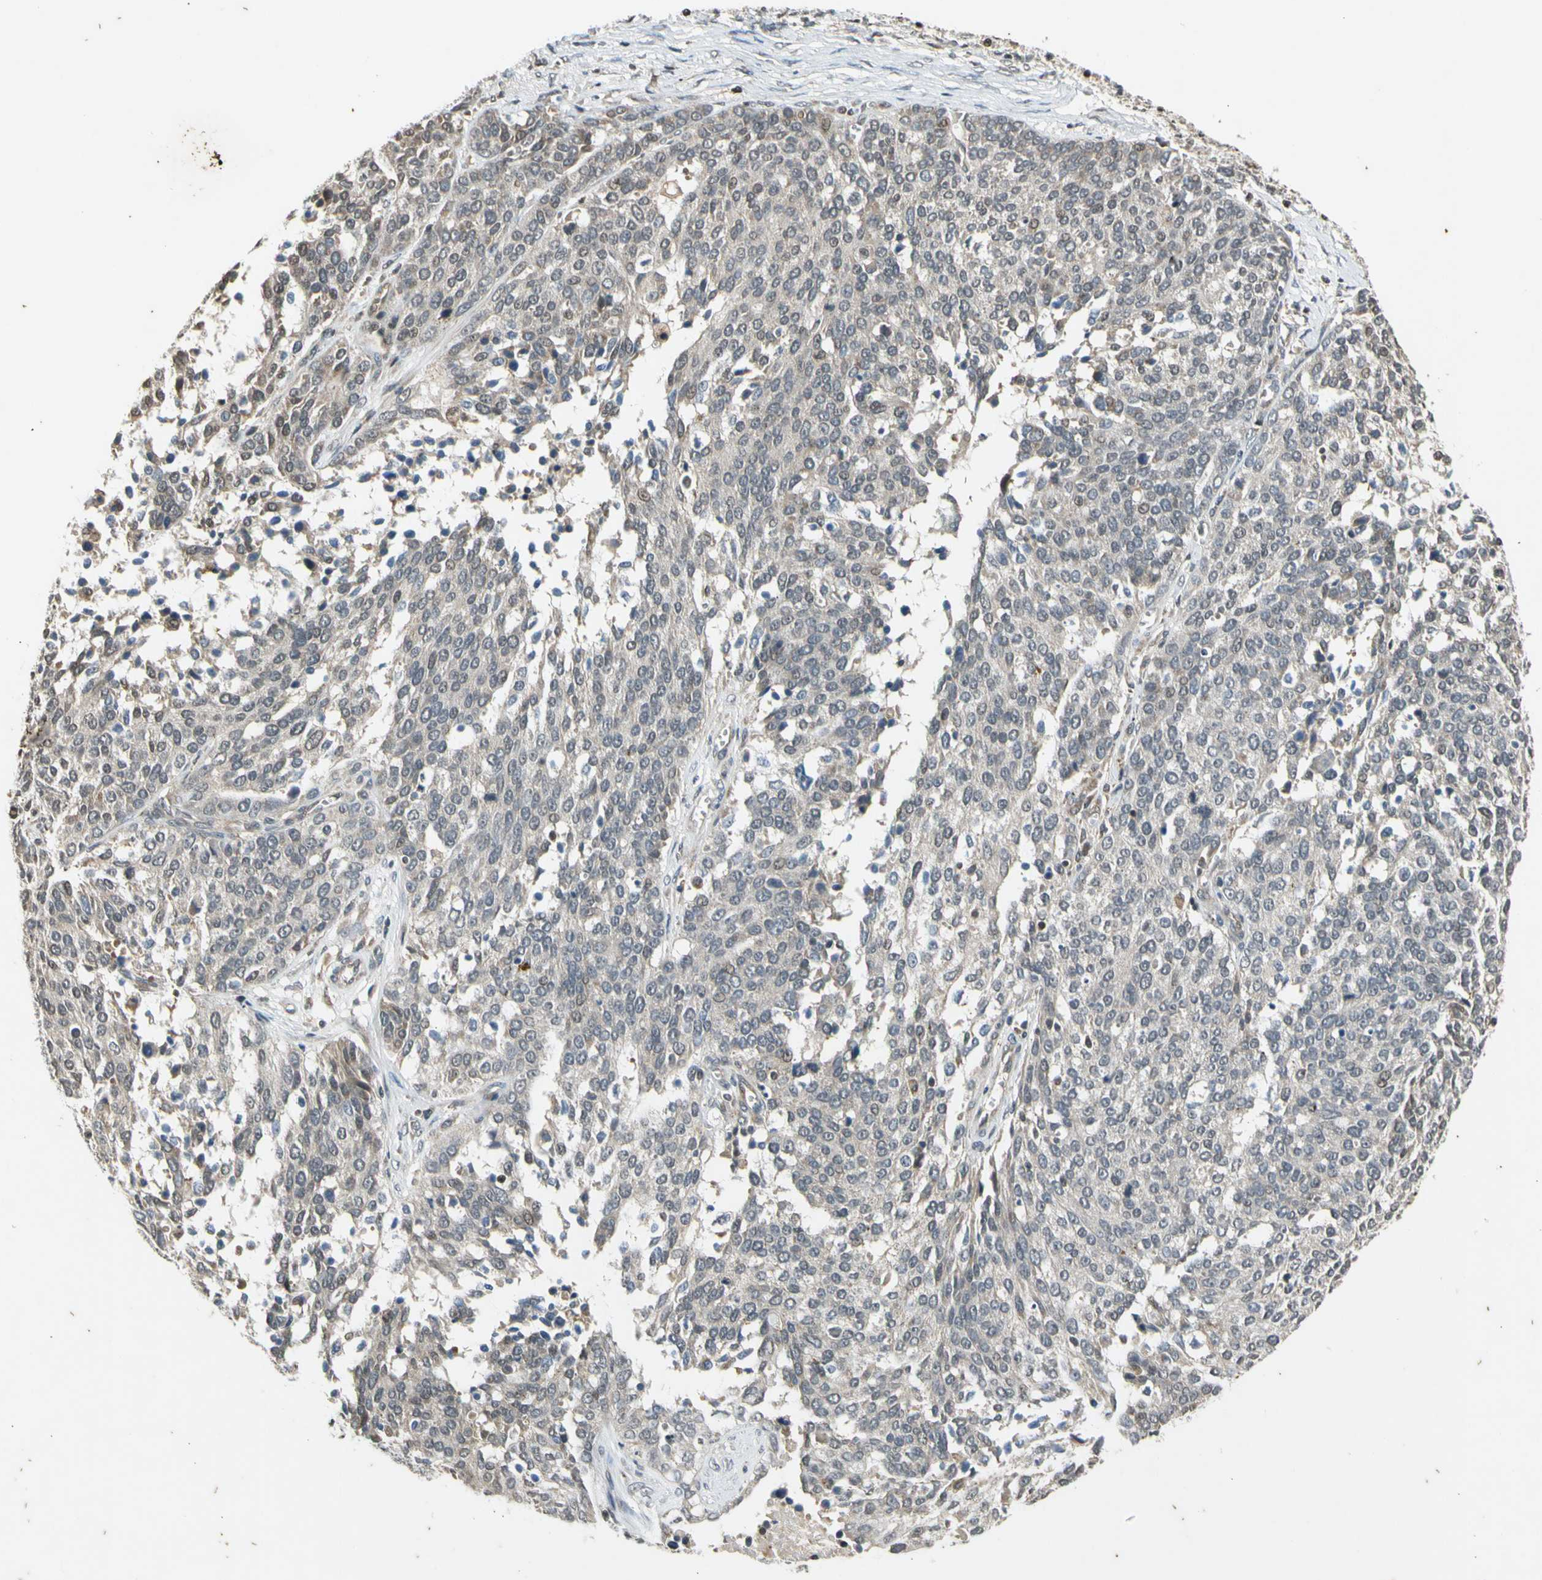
{"staining": {"intensity": "negative", "quantity": "none", "location": "none"}, "tissue": "ovarian cancer", "cell_type": "Tumor cells", "image_type": "cancer", "snomed": [{"axis": "morphology", "description": "Cystadenocarcinoma, serous, NOS"}, {"axis": "topography", "description": "Ovary"}], "caption": "Ovarian cancer was stained to show a protein in brown. There is no significant staining in tumor cells. (DAB IHC visualized using brightfield microscopy, high magnification).", "gene": "EFNB2", "patient": {"sex": "female", "age": 44}}